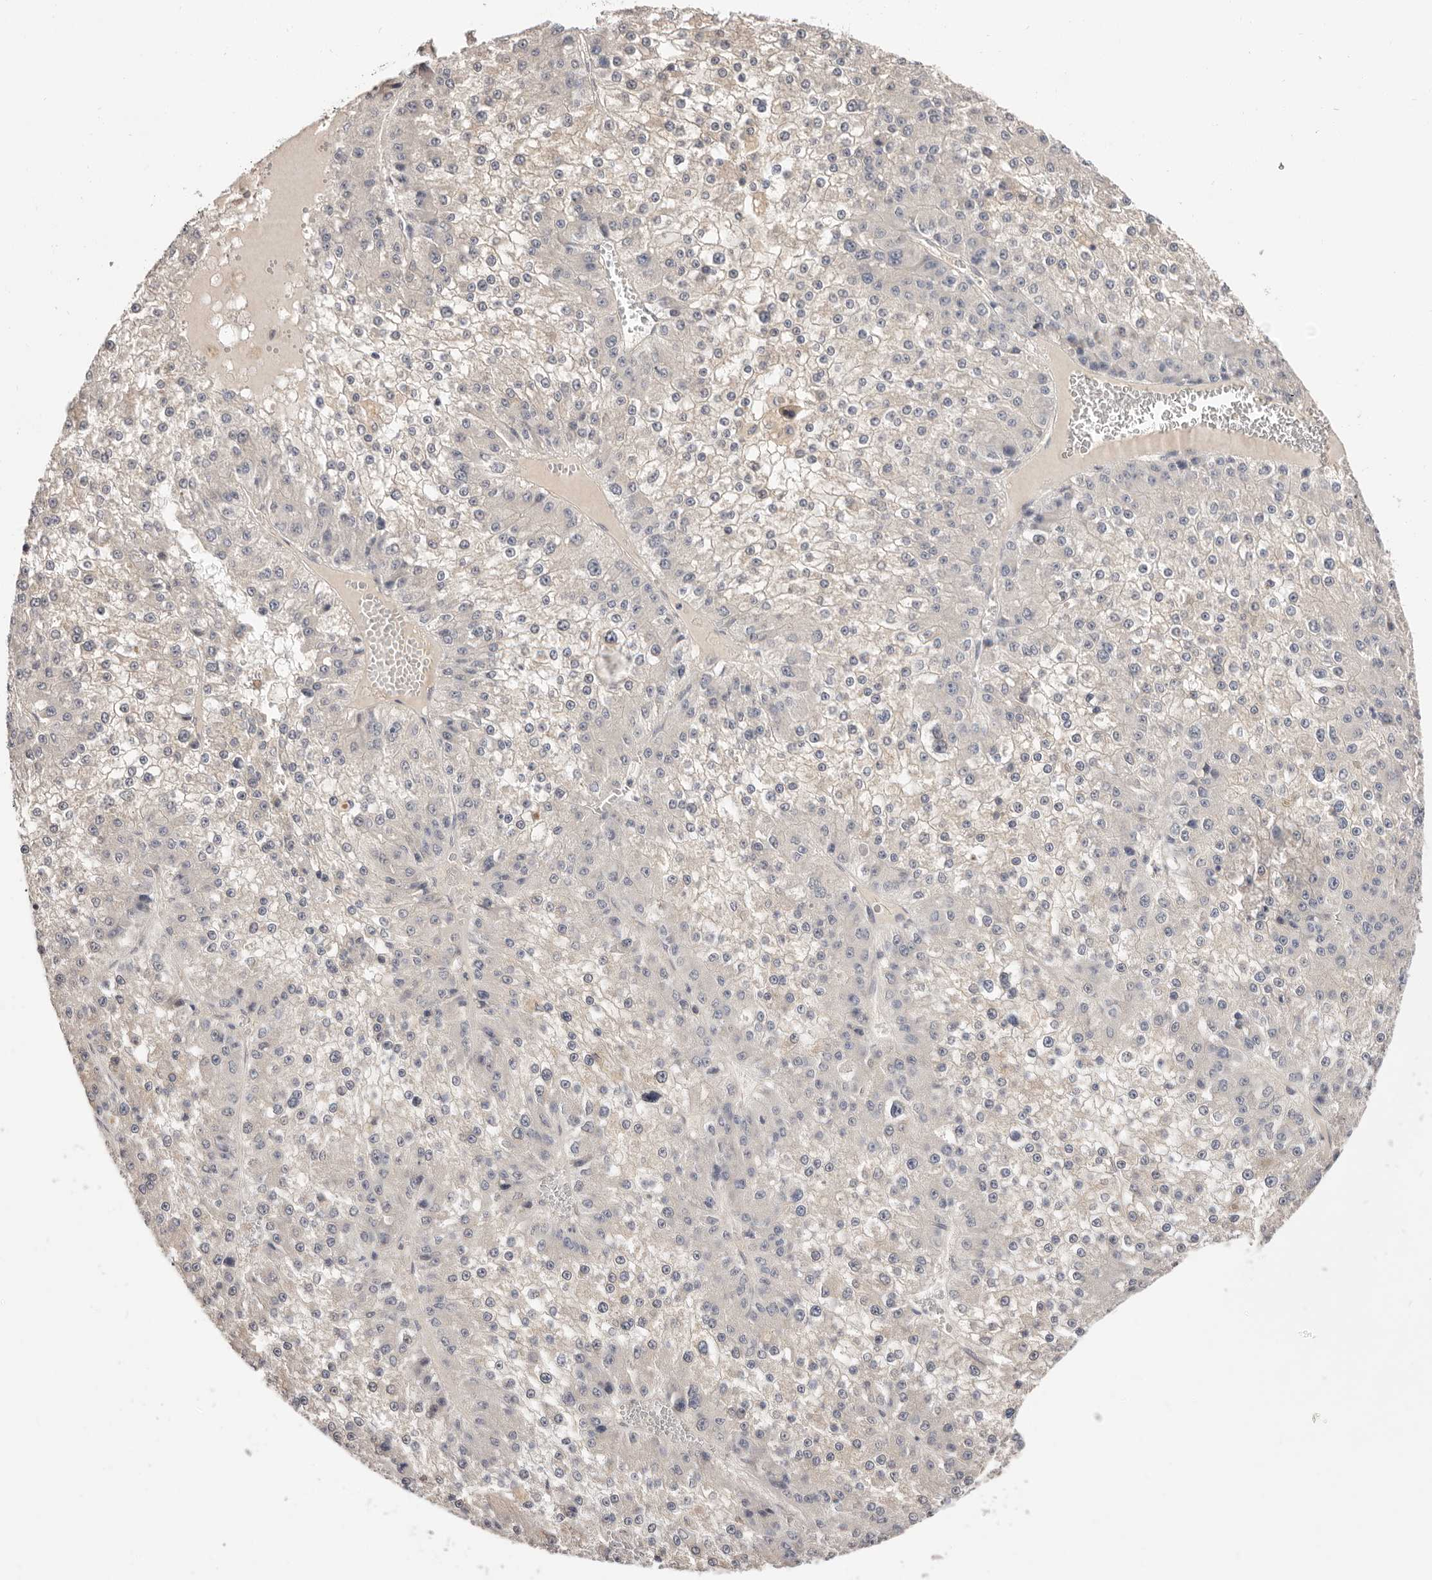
{"staining": {"intensity": "negative", "quantity": "none", "location": "none"}, "tissue": "liver cancer", "cell_type": "Tumor cells", "image_type": "cancer", "snomed": [{"axis": "morphology", "description": "Carcinoma, Hepatocellular, NOS"}, {"axis": "topography", "description": "Liver"}], "caption": "Immunohistochemistry photomicrograph of human liver cancer (hepatocellular carcinoma) stained for a protein (brown), which demonstrates no staining in tumor cells.", "gene": "DOP1A", "patient": {"sex": "female", "age": 73}}